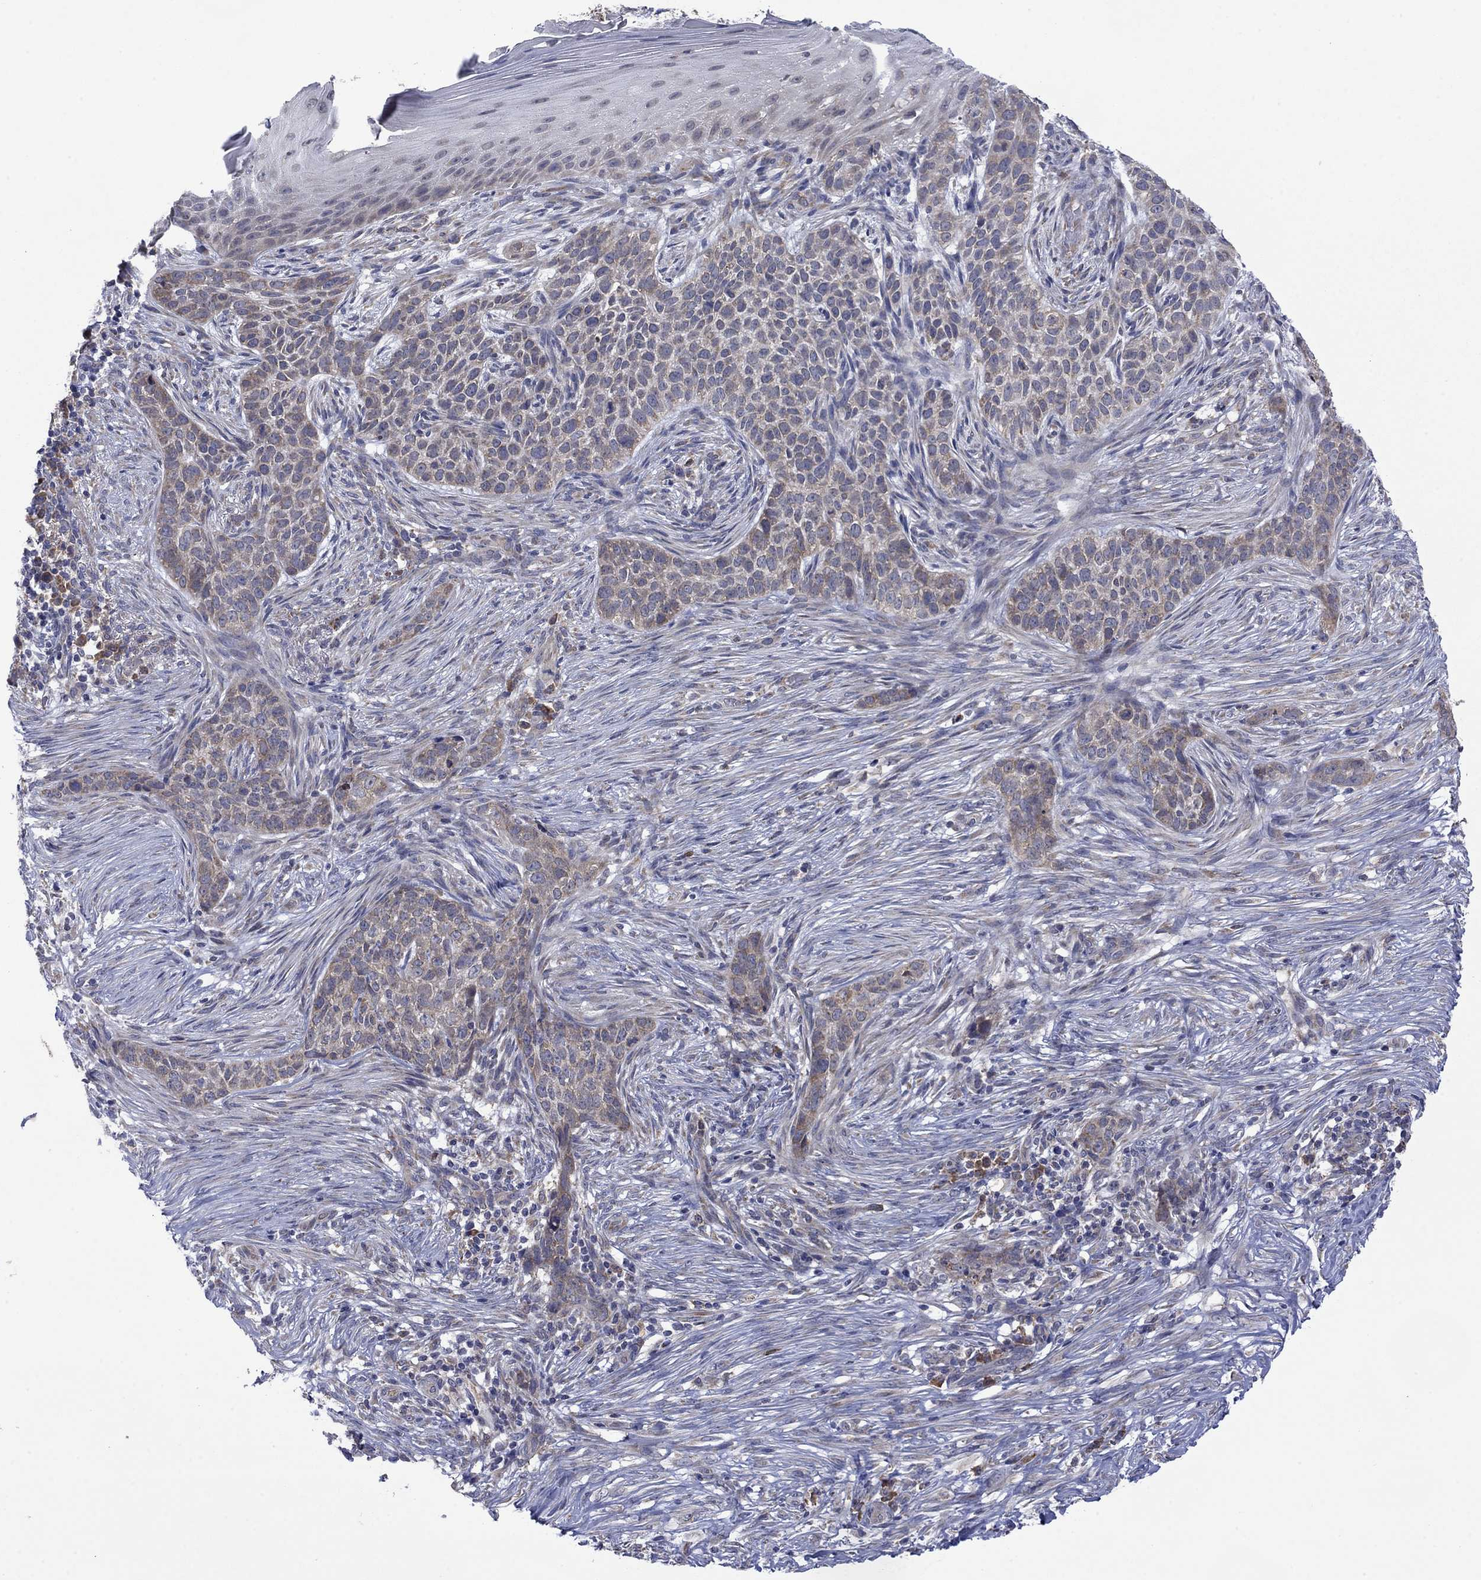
{"staining": {"intensity": "weak", "quantity": "25%-75%", "location": "cytoplasmic/membranous"}, "tissue": "skin cancer", "cell_type": "Tumor cells", "image_type": "cancer", "snomed": [{"axis": "morphology", "description": "Squamous cell carcinoma, NOS"}, {"axis": "topography", "description": "Skin"}], "caption": "Human skin squamous cell carcinoma stained with a brown dye displays weak cytoplasmic/membranous positive positivity in approximately 25%-75% of tumor cells.", "gene": "FURIN", "patient": {"sex": "male", "age": 88}}